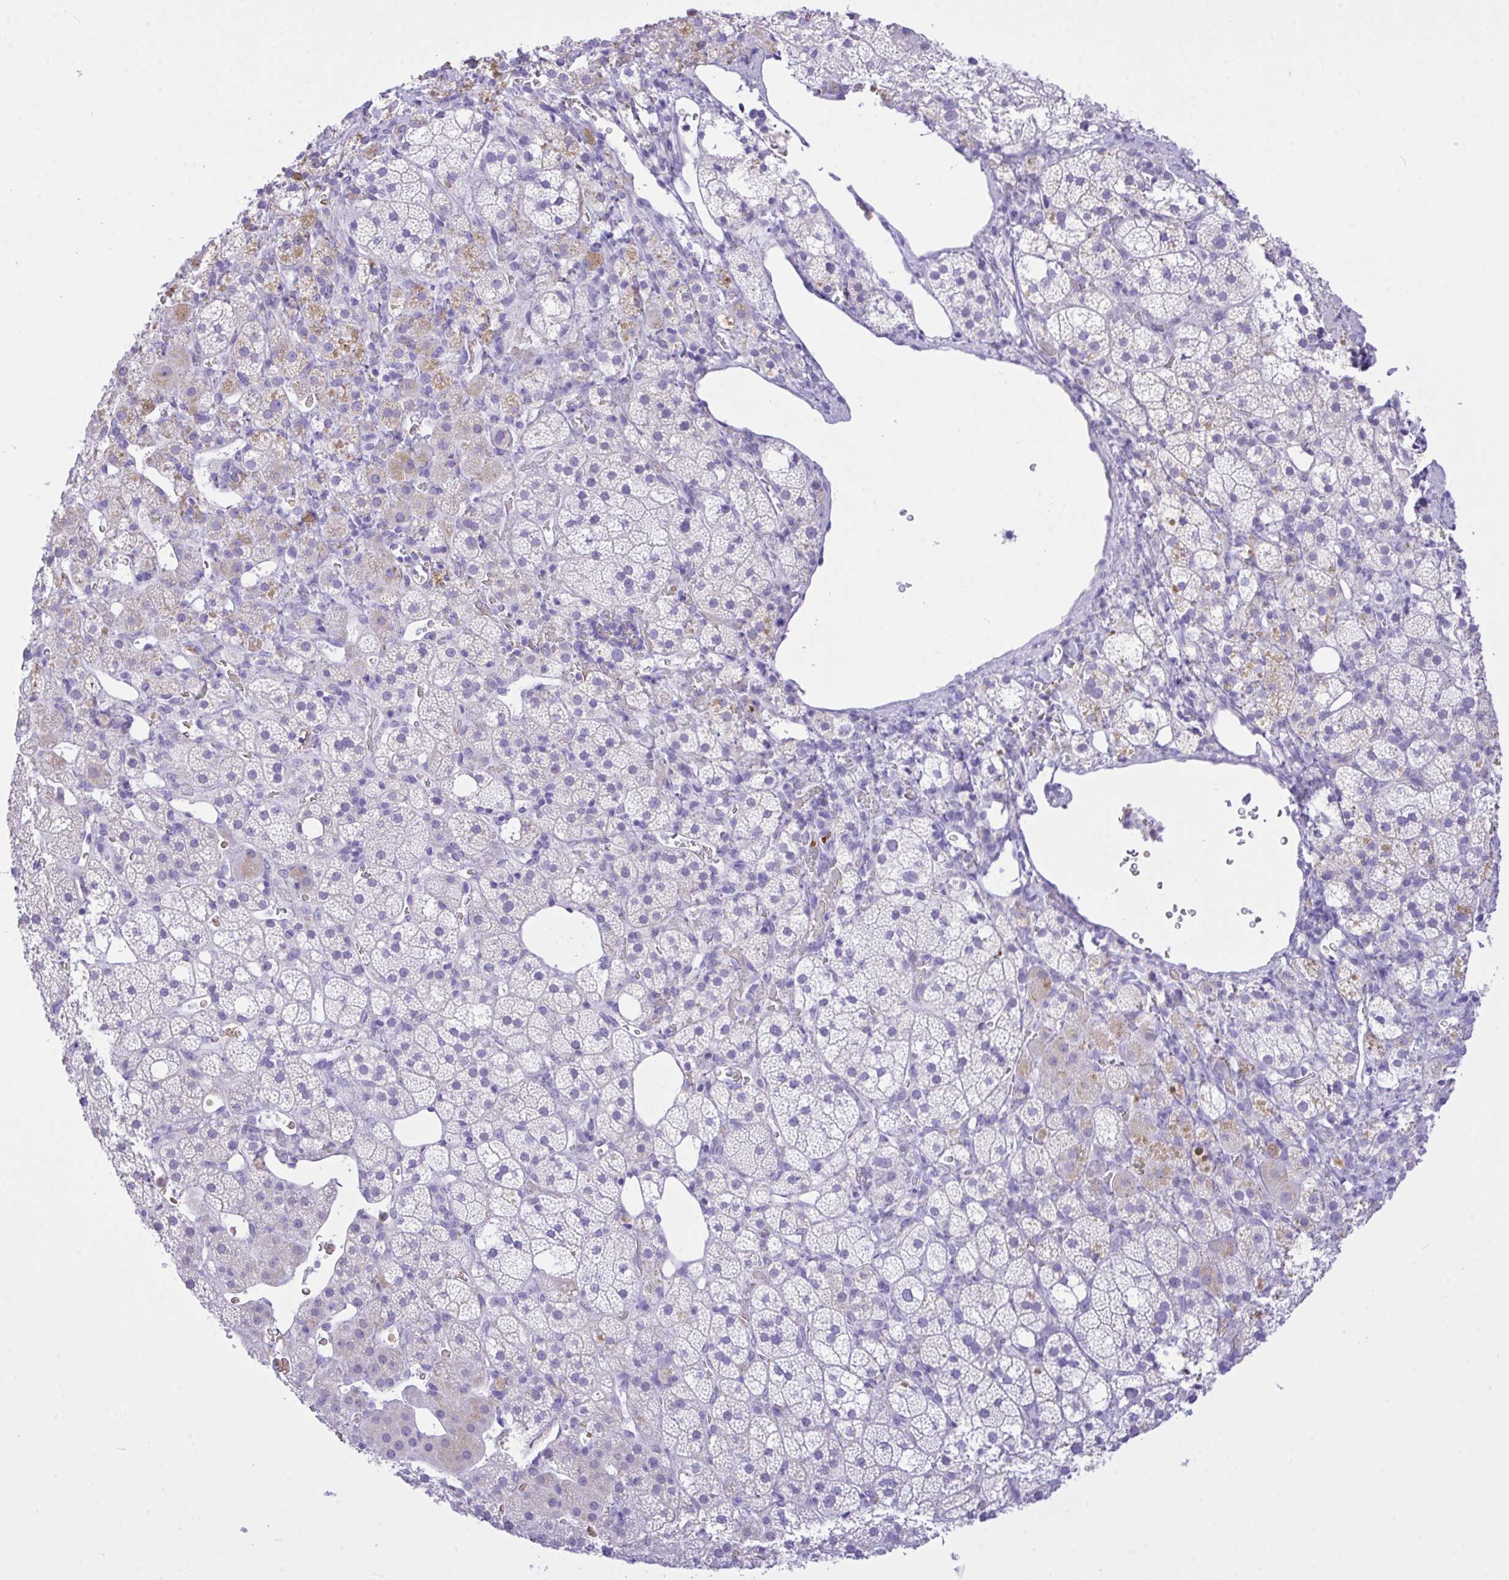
{"staining": {"intensity": "weak", "quantity": "<25%", "location": "cytoplasmic/membranous"}, "tissue": "adrenal gland", "cell_type": "Glandular cells", "image_type": "normal", "snomed": [{"axis": "morphology", "description": "Normal tissue, NOS"}, {"axis": "topography", "description": "Adrenal gland"}], "caption": "Immunohistochemical staining of unremarkable human adrenal gland demonstrates no significant positivity in glandular cells. (DAB immunohistochemistry, high magnification).", "gene": "ZNF221", "patient": {"sex": "male", "age": 53}}